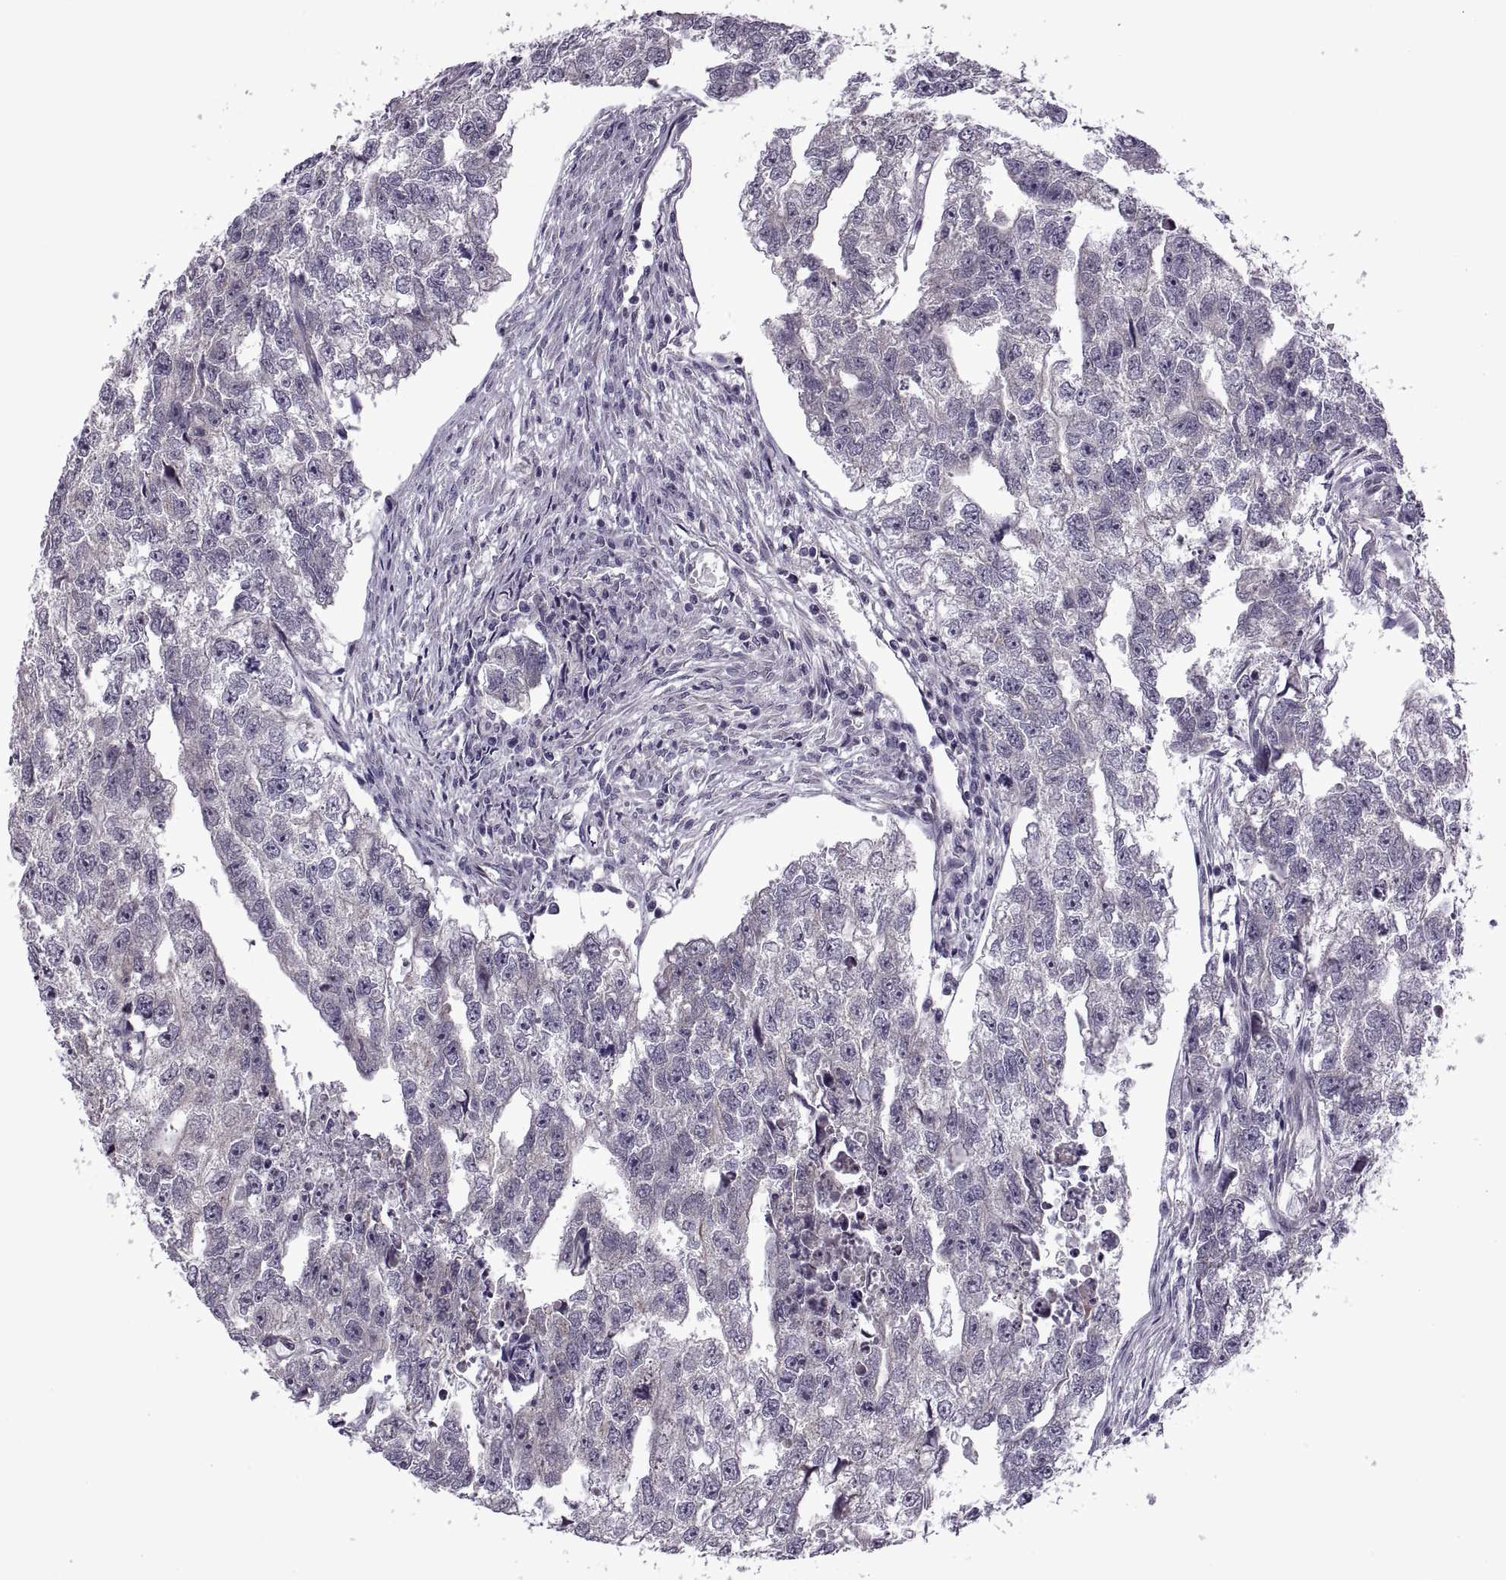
{"staining": {"intensity": "negative", "quantity": "none", "location": "none"}, "tissue": "testis cancer", "cell_type": "Tumor cells", "image_type": "cancer", "snomed": [{"axis": "morphology", "description": "Carcinoma, Embryonal, NOS"}, {"axis": "morphology", "description": "Teratoma, malignant, NOS"}, {"axis": "topography", "description": "Testis"}], "caption": "High power microscopy histopathology image of an IHC histopathology image of malignant teratoma (testis), revealing no significant positivity in tumor cells.", "gene": "RIPK4", "patient": {"sex": "male", "age": 44}}